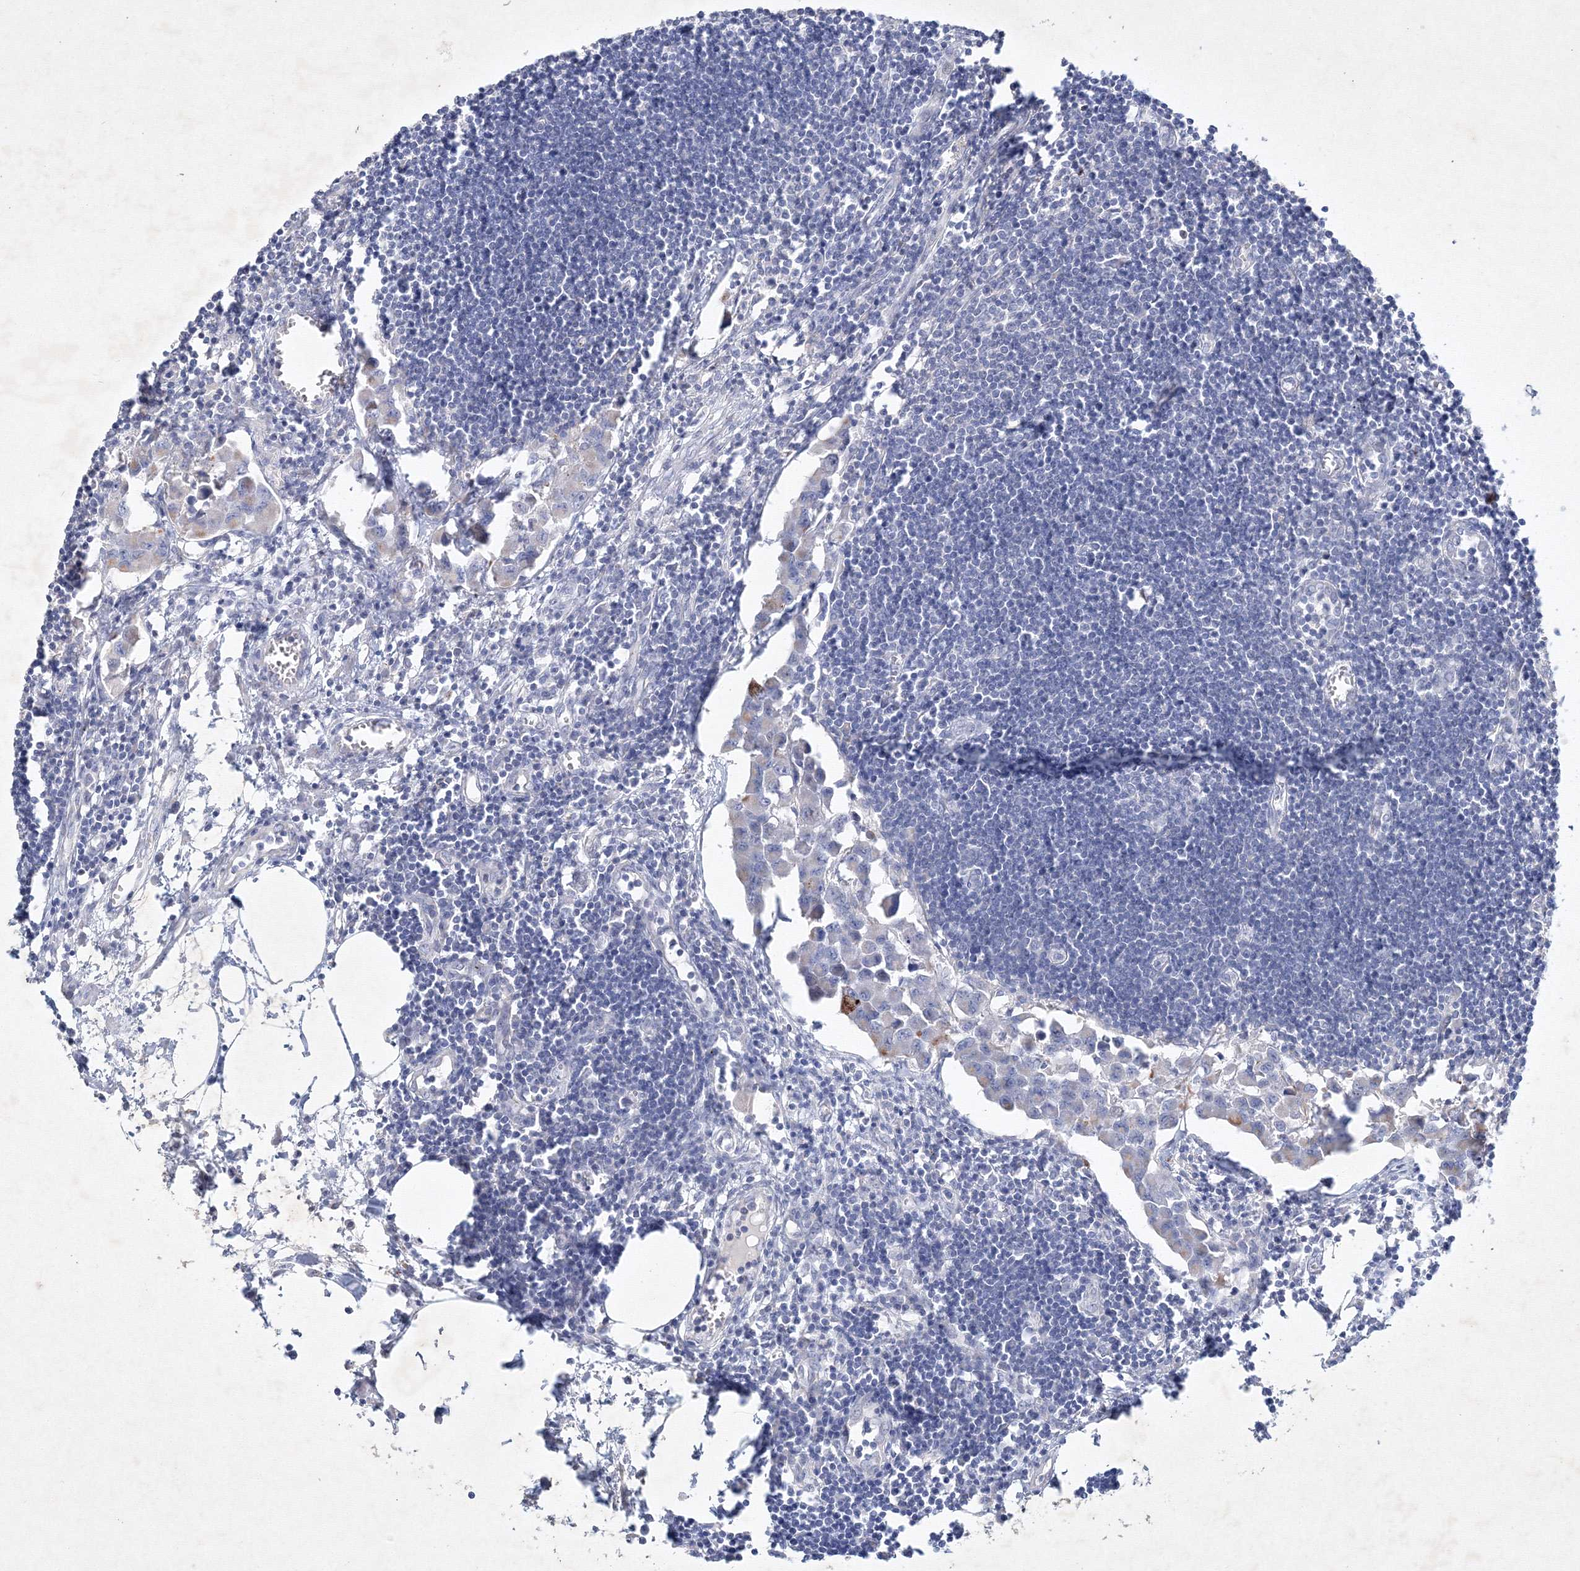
{"staining": {"intensity": "negative", "quantity": "none", "location": "none"}, "tissue": "lymph node", "cell_type": "Germinal center cells", "image_type": "normal", "snomed": [{"axis": "morphology", "description": "Normal tissue, NOS"}, {"axis": "morphology", "description": "Malignant melanoma, Metastatic site"}, {"axis": "topography", "description": "Lymph node"}], "caption": "This is an IHC histopathology image of unremarkable lymph node. There is no expression in germinal center cells.", "gene": "CXXC4", "patient": {"sex": "male", "age": 41}}